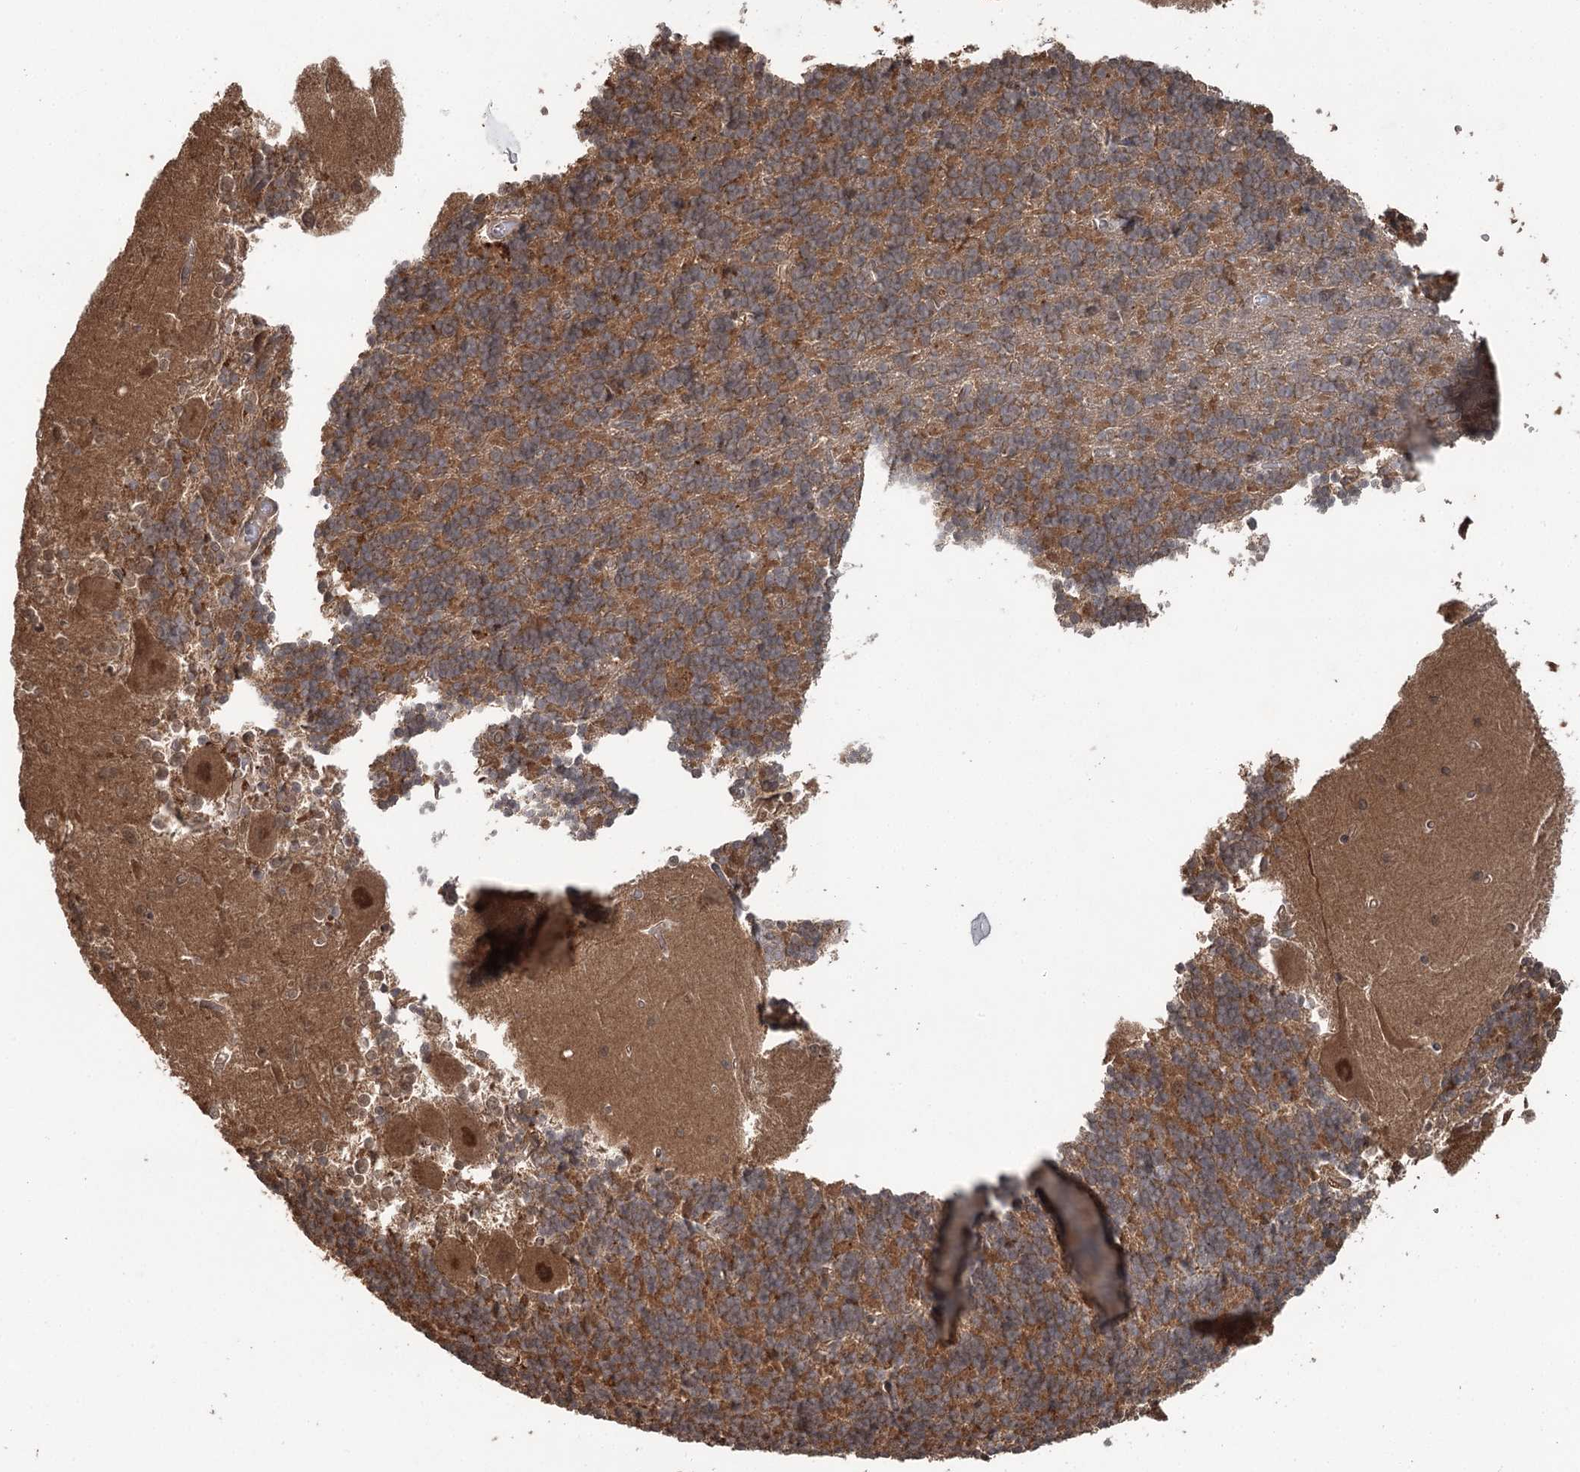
{"staining": {"intensity": "moderate", "quantity": "25%-75%", "location": "cytoplasmic/membranous"}, "tissue": "cerebellum", "cell_type": "Cells in granular layer", "image_type": "normal", "snomed": [{"axis": "morphology", "description": "Normal tissue, NOS"}, {"axis": "topography", "description": "Cerebellum"}], "caption": "Brown immunohistochemical staining in benign human cerebellum displays moderate cytoplasmic/membranous expression in about 25%-75% of cells in granular layer. The protein is stained brown, and the nuclei are stained in blue (DAB (3,3'-diaminobenzidine) IHC with brightfield microscopy, high magnification).", "gene": "N6AMT1", "patient": {"sex": "male", "age": 37}}